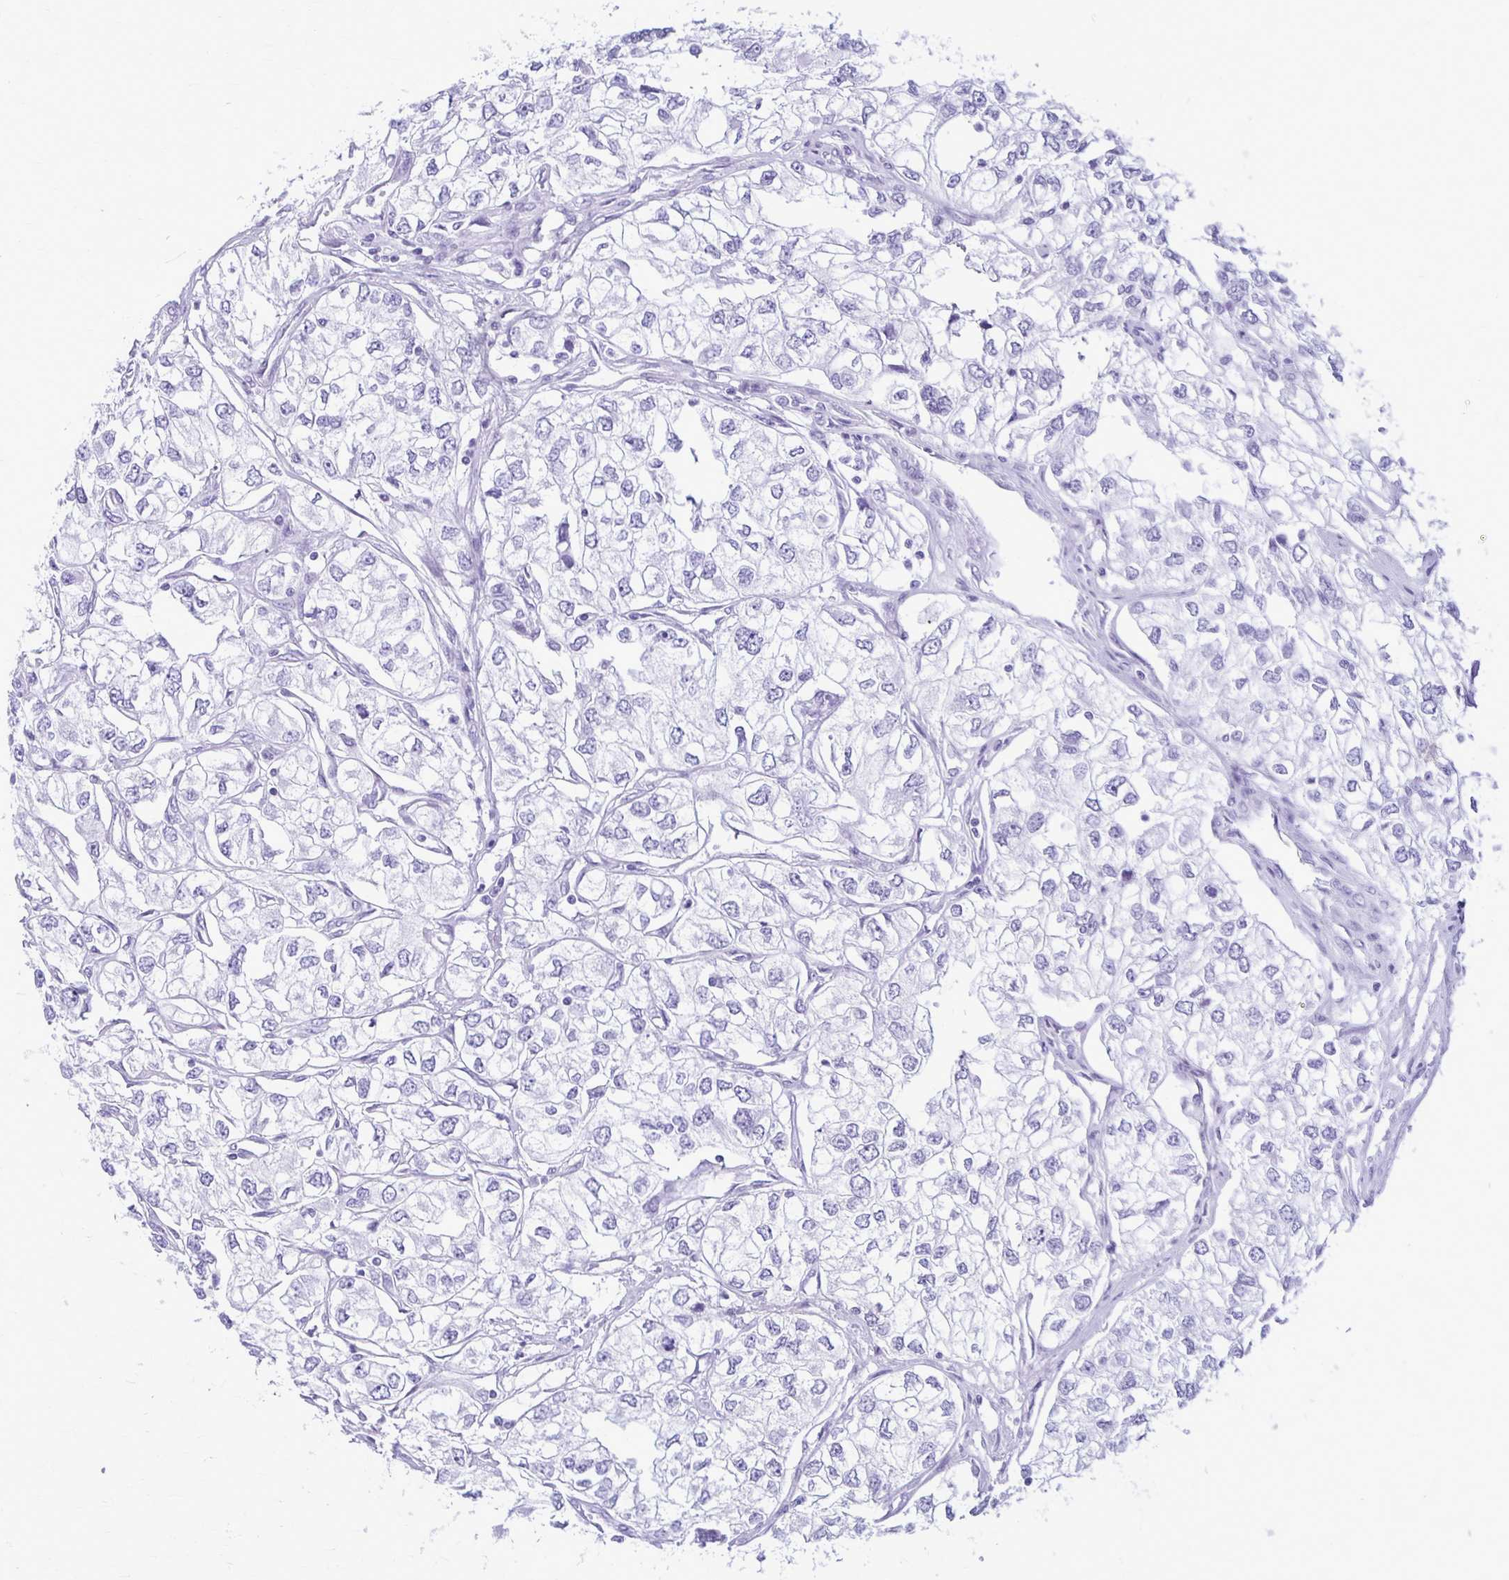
{"staining": {"intensity": "negative", "quantity": "none", "location": "none"}, "tissue": "renal cancer", "cell_type": "Tumor cells", "image_type": "cancer", "snomed": [{"axis": "morphology", "description": "Adenocarcinoma, NOS"}, {"axis": "topography", "description": "Kidney"}], "caption": "Protein analysis of adenocarcinoma (renal) reveals no significant staining in tumor cells.", "gene": "RTN1", "patient": {"sex": "female", "age": 59}}